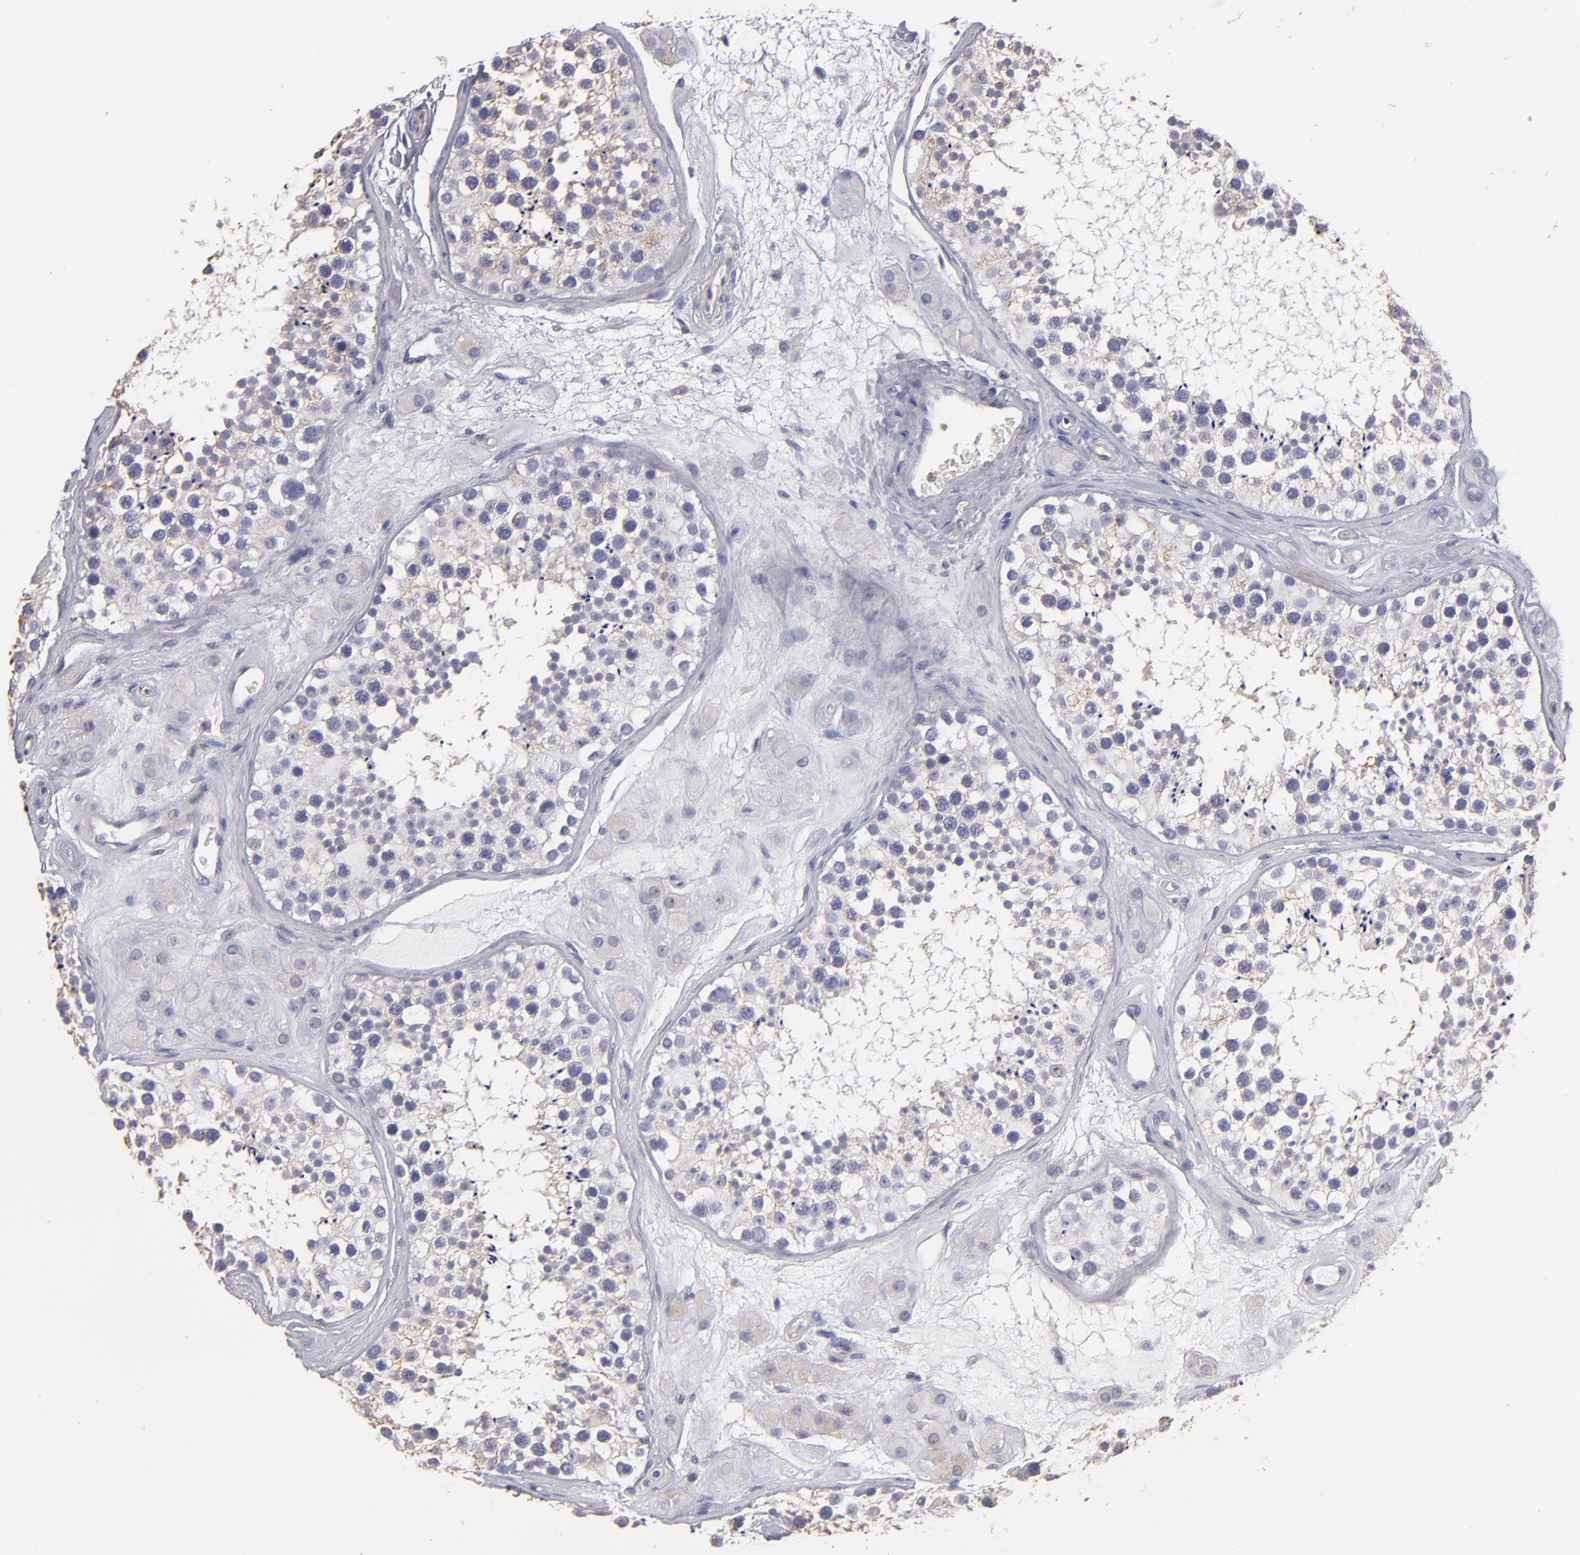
{"staining": {"intensity": "weak", "quantity": "25%-75%", "location": "cytoplasmic/membranous"}, "tissue": "testis", "cell_type": "Cells in seminiferous ducts", "image_type": "normal", "snomed": [{"axis": "morphology", "description": "Normal tissue, NOS"}, {"axis": "topography", "description": "Testis"}], "caption": "DAB immunohistochemical staining of unremarkable human testis exhibits weak cytoplasmic/membranous protein expression in about 25%-75% of cells in seminiferous ducts.", "gene": "ABCB1", "patient": {"sex": "male", "age": 38}}